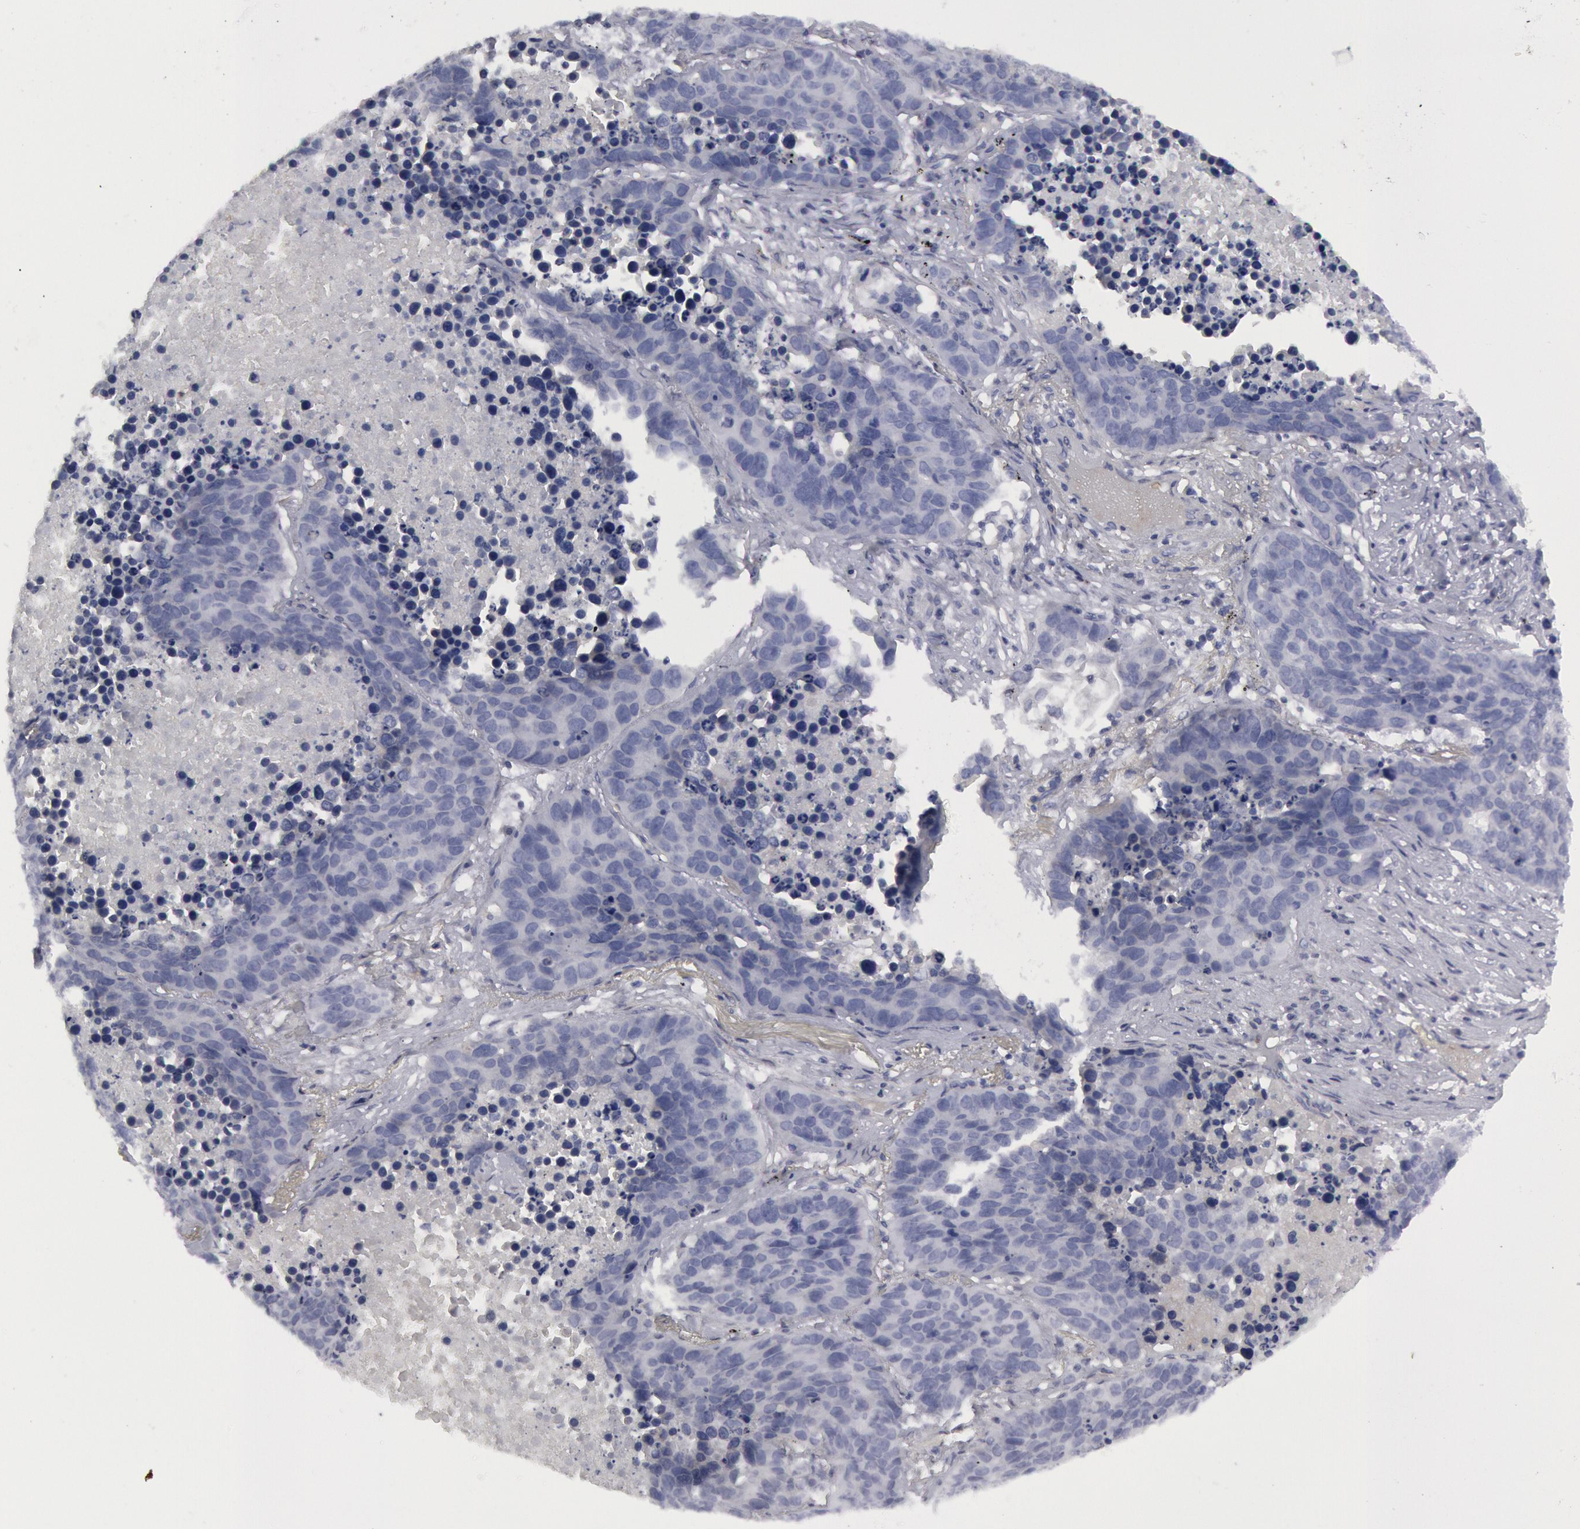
{"staining": {"intensity": "negative", "quantity": "none", "location": "none"}, "tissue": "lung cancer", "cell_type": "Tumor cells", "image_type": "cancer", "snomed": [{"axis": "morphology", "description": "Carcinoid, malignant, NOS"}, {"axis": "topography", "description": "Lung"}], "caption": "Immunohistochemical staining of human lung cancer (malignant carcinoid) exhibits no significant positivity in tumor cells. (DAB immunohistochemistry (IHC) with hematoxylin counter stain).", "gene": "FHL1", "patient": {"sex": "male", "age": 60}}